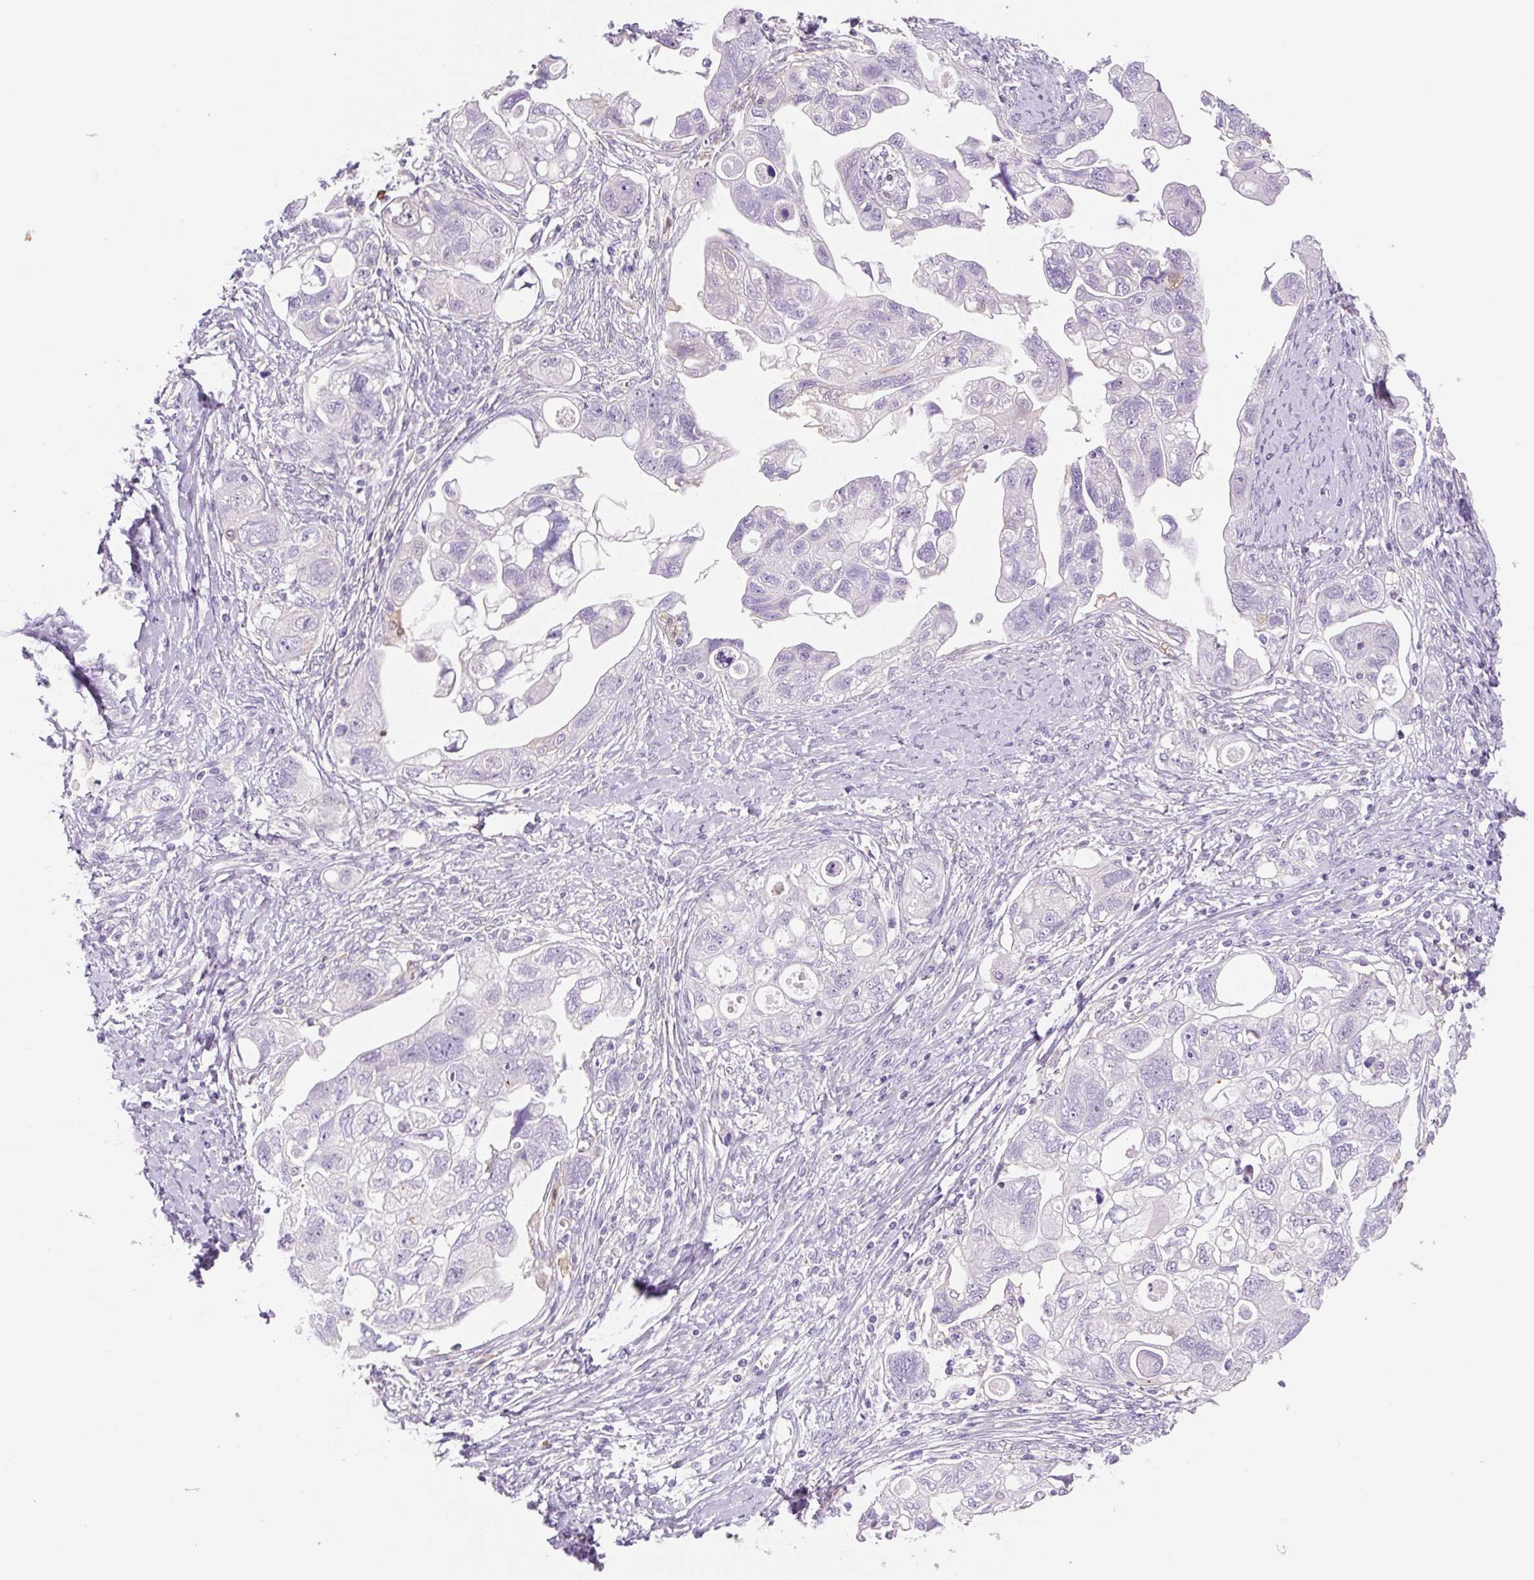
{"staining": {"intensity": "negative", "quantity": "none", "location": "none"}, "tissue": "ovarian cancer", "cell_type": "Tumor cells", "image_type": "cancer", "snomed": [{"axis": "morphology", "description": "Carcinoma, NOS"}, {"axis": "morphology", "description": "Cystadenocarcinoma, serous, NOS"}, {"axis": "topography", "description": "Ovary"}], "caption": "Immunohistochemistry (IHC) image of human ovarian cancer (serous cystadenocarcinoma) stained for a protein (brown), which exhibits no staining in tumor cells.", "gene": "FABP5", "patient": {"sex": "female", "age": 69}}